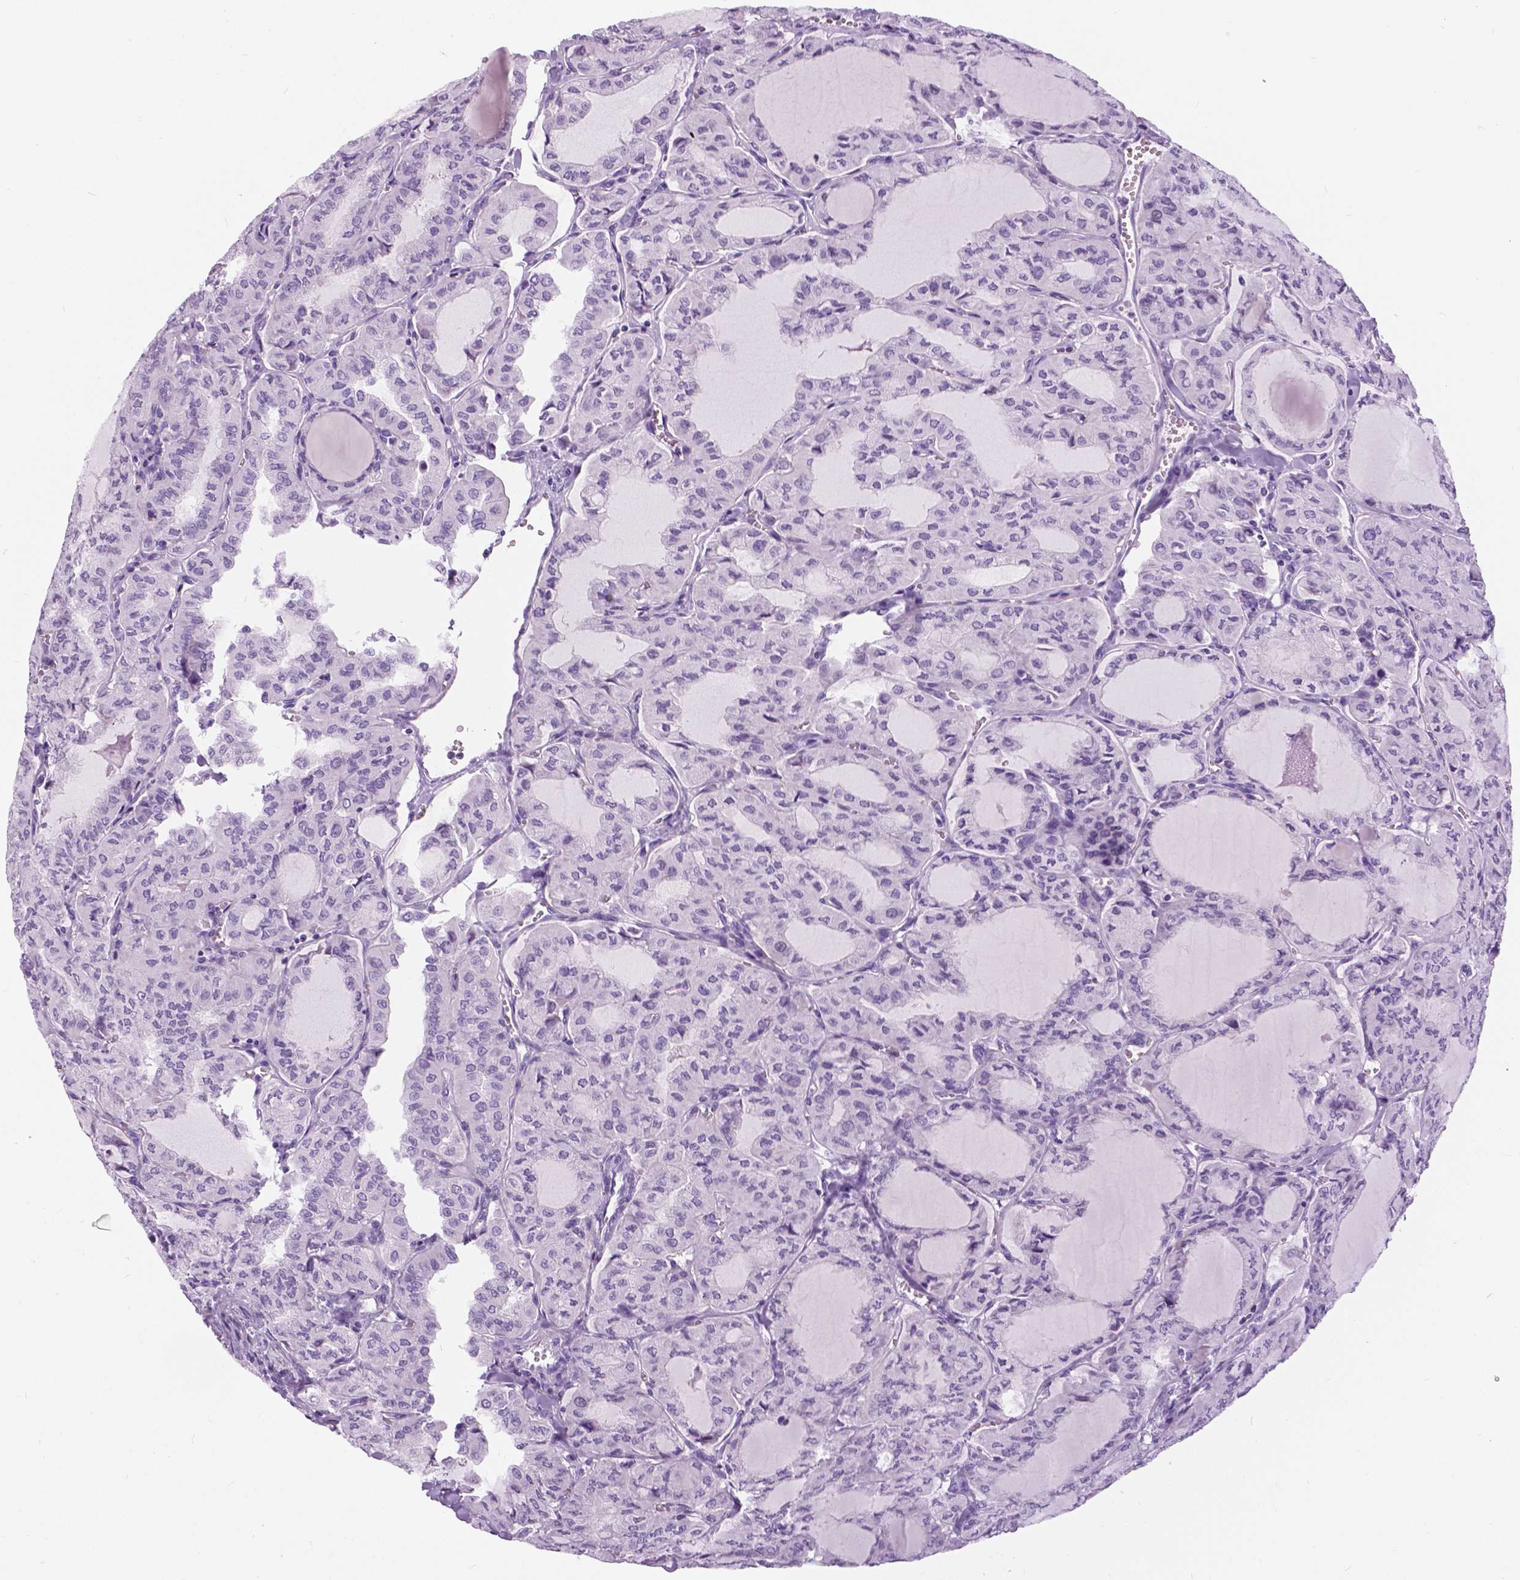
{"staining": {"intensity": "negative", "quantity": "none", "location": "none"}, "tissue": "thyroid cancer", "cell_type": "Tumor cells", "image_type": "cancer", "snomed": [{"axis": "morphology", "description": "Papillary adenocarcinoma, NOS"}, {"axis": "topography", "description": "Thyroid gland"}], "caption": "This is an immunohistochemistry histopathology image of human papillary adenocarcinoma (thyroid). There is no positivity in tumor cells.", "gene": "TP53TG5", "patient": {"sex": "male", "age": 20}}